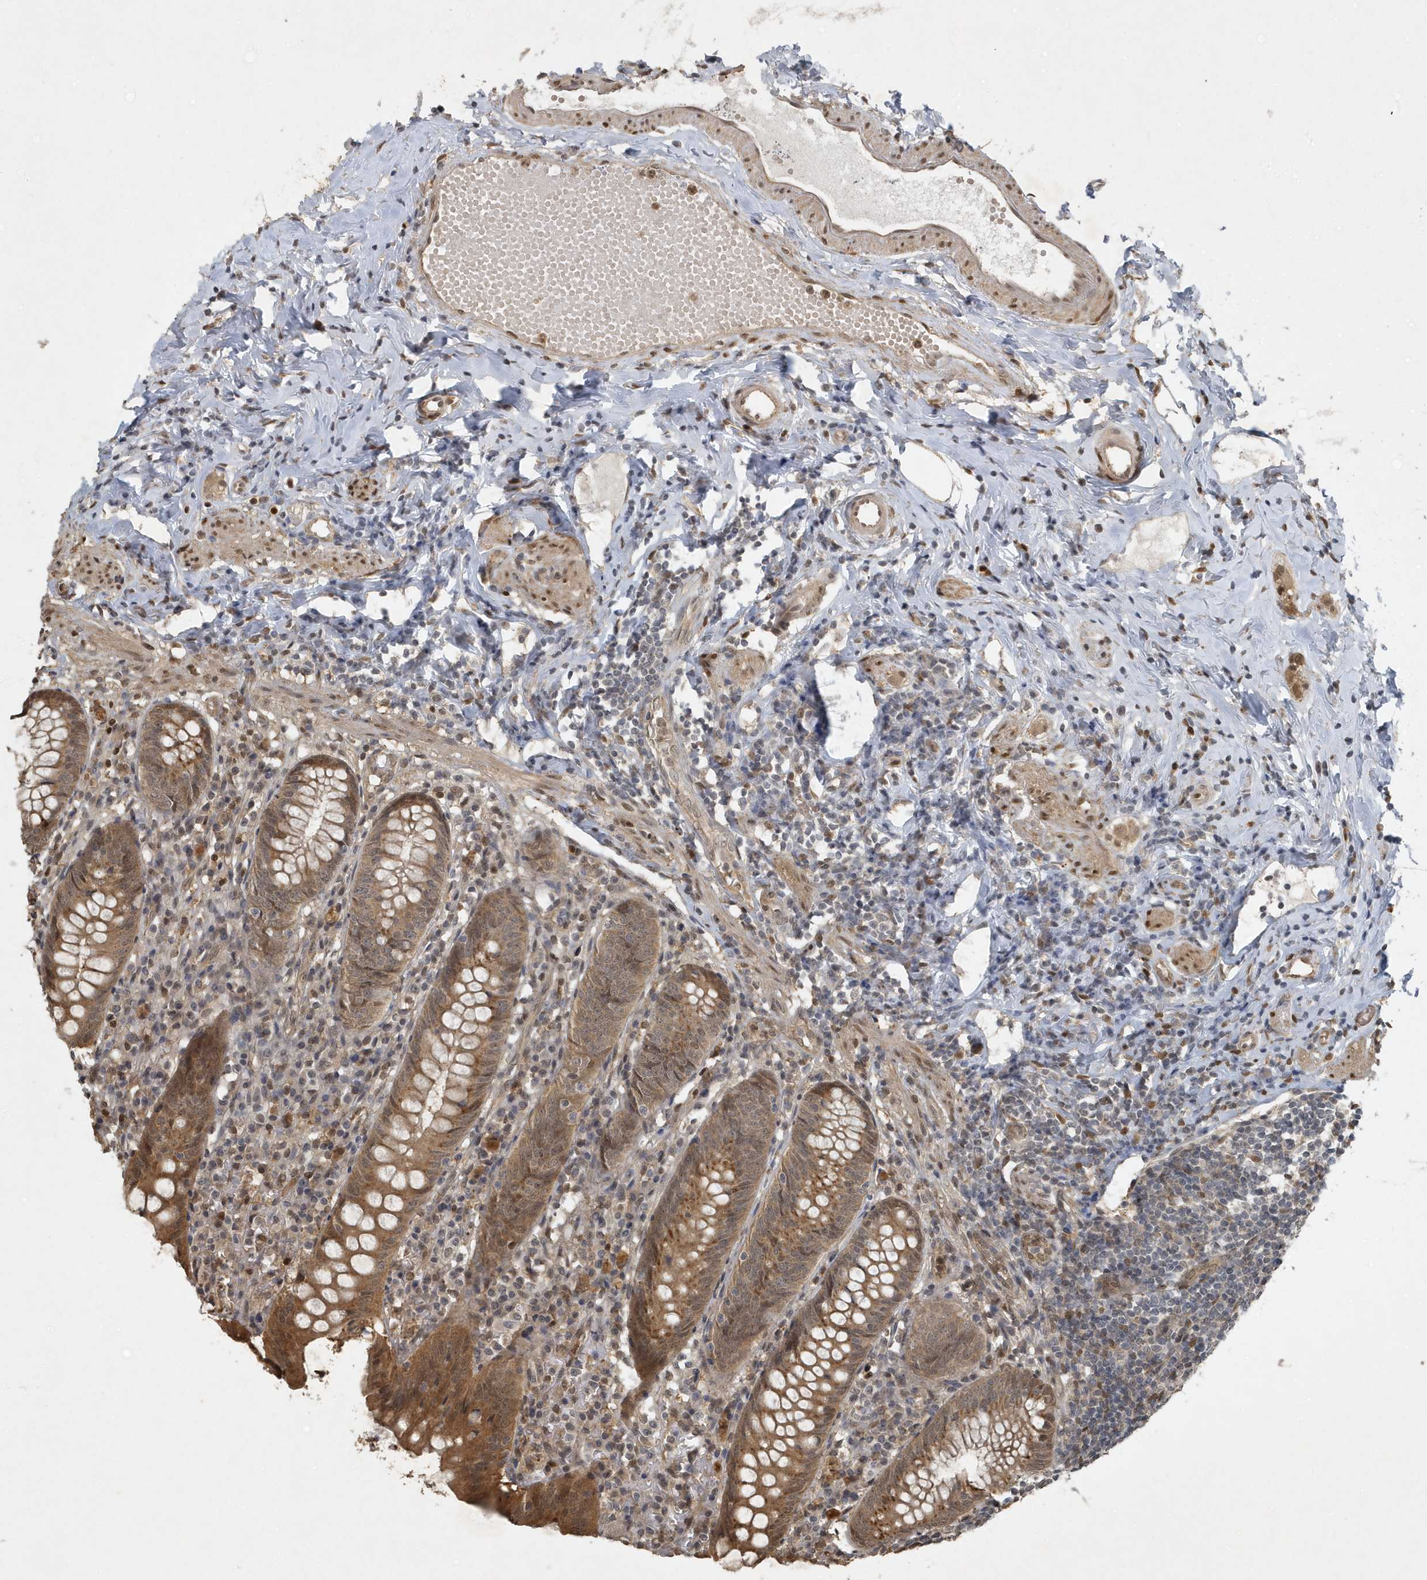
{"staining": {"intensity": "moderate", "quantity": ">75%", "location": "cytoplasmic/membranous,nuclear"}, "tissue": "appendix", "cell_type": "Glandular cells", "image_type": "normal", "snomed": [{"axis": "morphology", "description": "Normal tissue, NOS"}, {"axis": "topography", "description": "Appendix"}], "caption": "Appendix stained with a brown dye shows moderate cytoplasmic/membranous,nuclear positive positivity in approximately >75% of glandular cells.", "gene": "HSPA1A", "patient": {"sex": "female", "age": 54}}